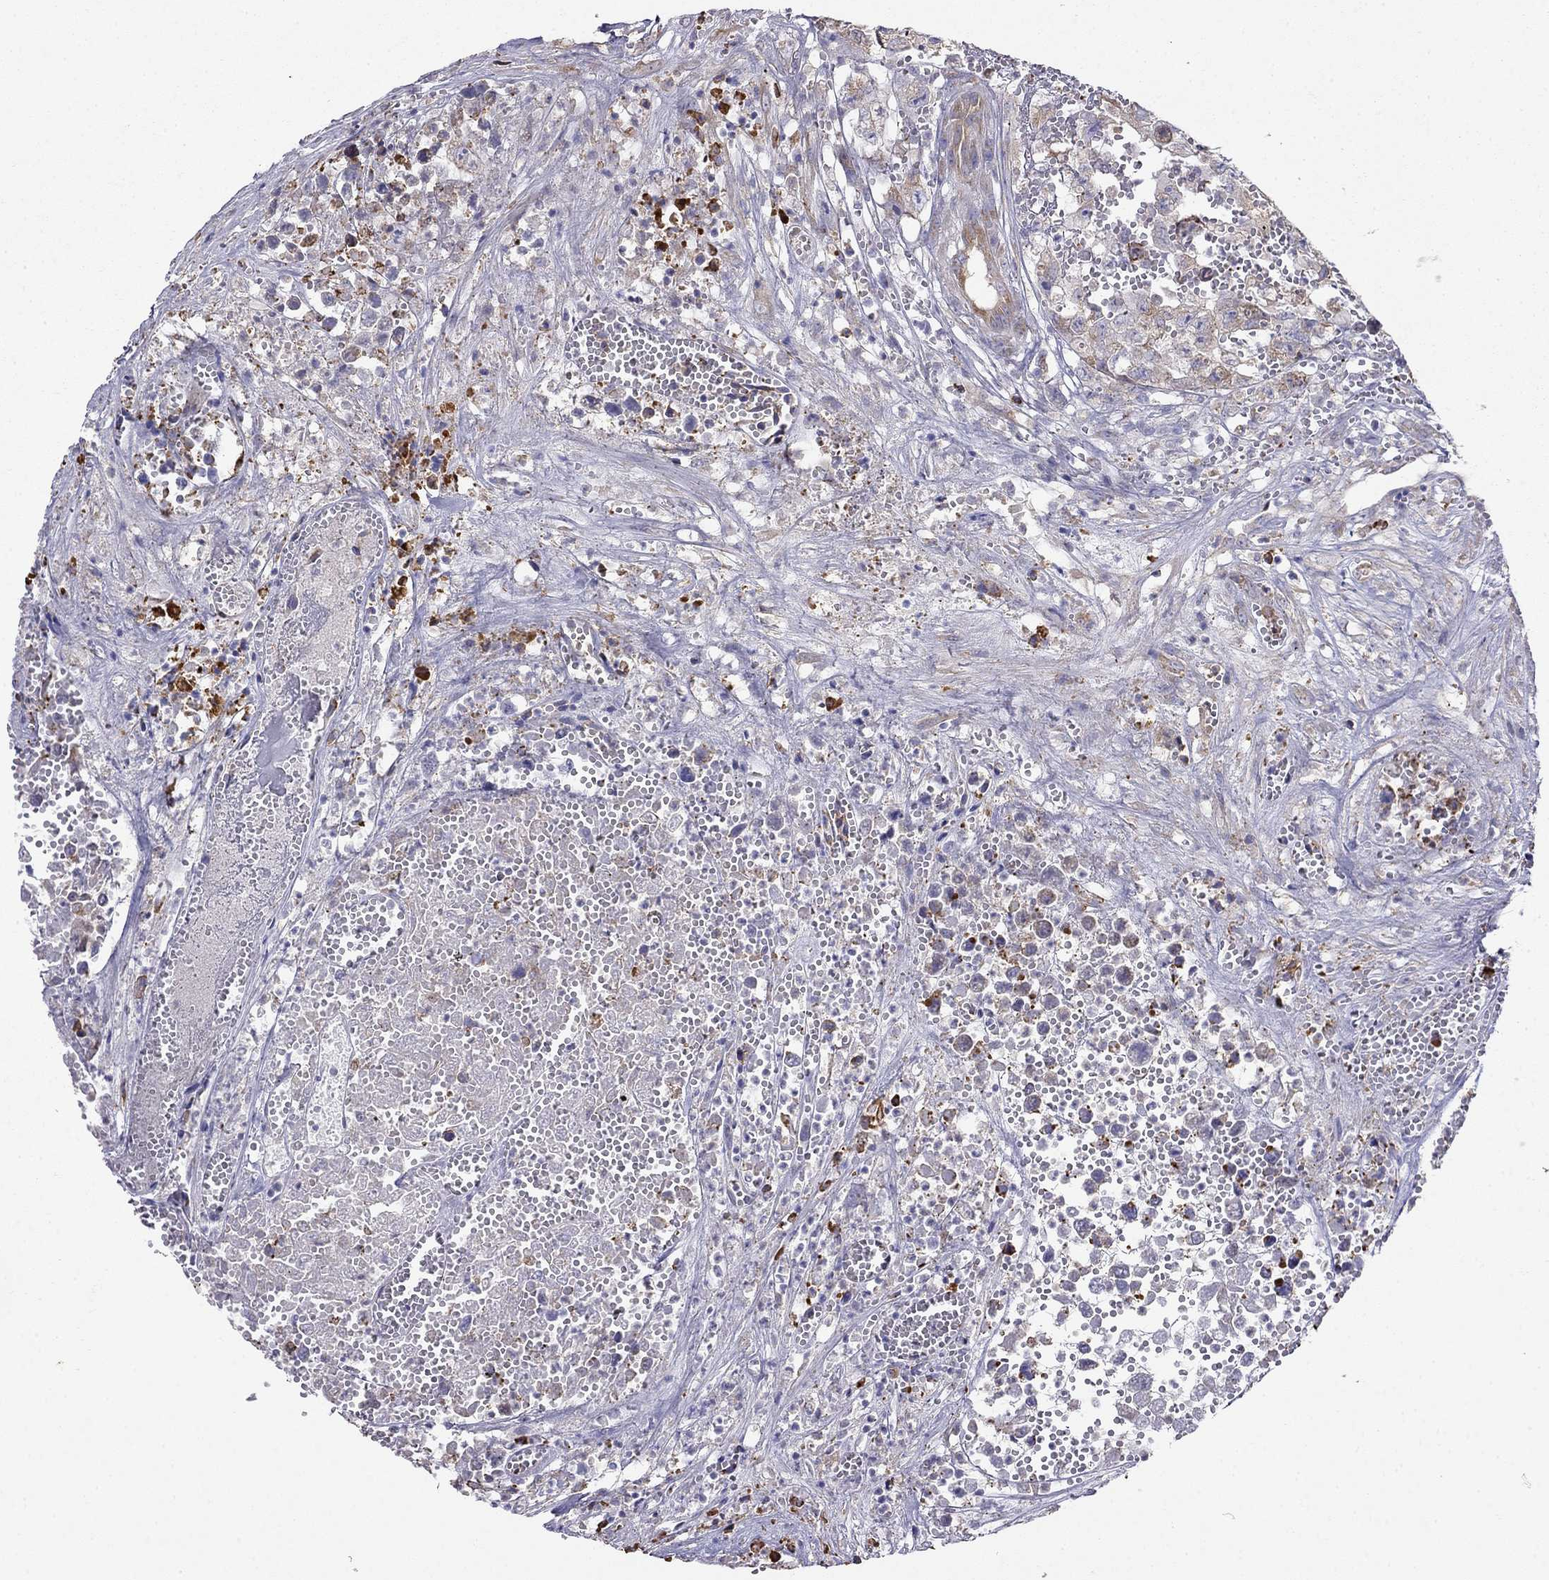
{"staining": {"intensity": "negative", "quantity": "none", "location": "none"}, "tissue": "testis cancer", "cell_type": "Tumor cells", "image_type": "cancer", "snomed": [{"axis": "morphology", "description": "Seminoma, NOS"}, {"axis": "morphology", "description": "Carcinoma, Embryonal, NOS"}, {"axis": "topography", "description": "Testis"}], "caption": "The immunohistochemistry (IHC) photomicrograph has no significant staining in tumor cells of embryonal carcinoma (testis) tissue.", "gene": "LONRF2", "patient": {"sex": "male", "age": 22}}